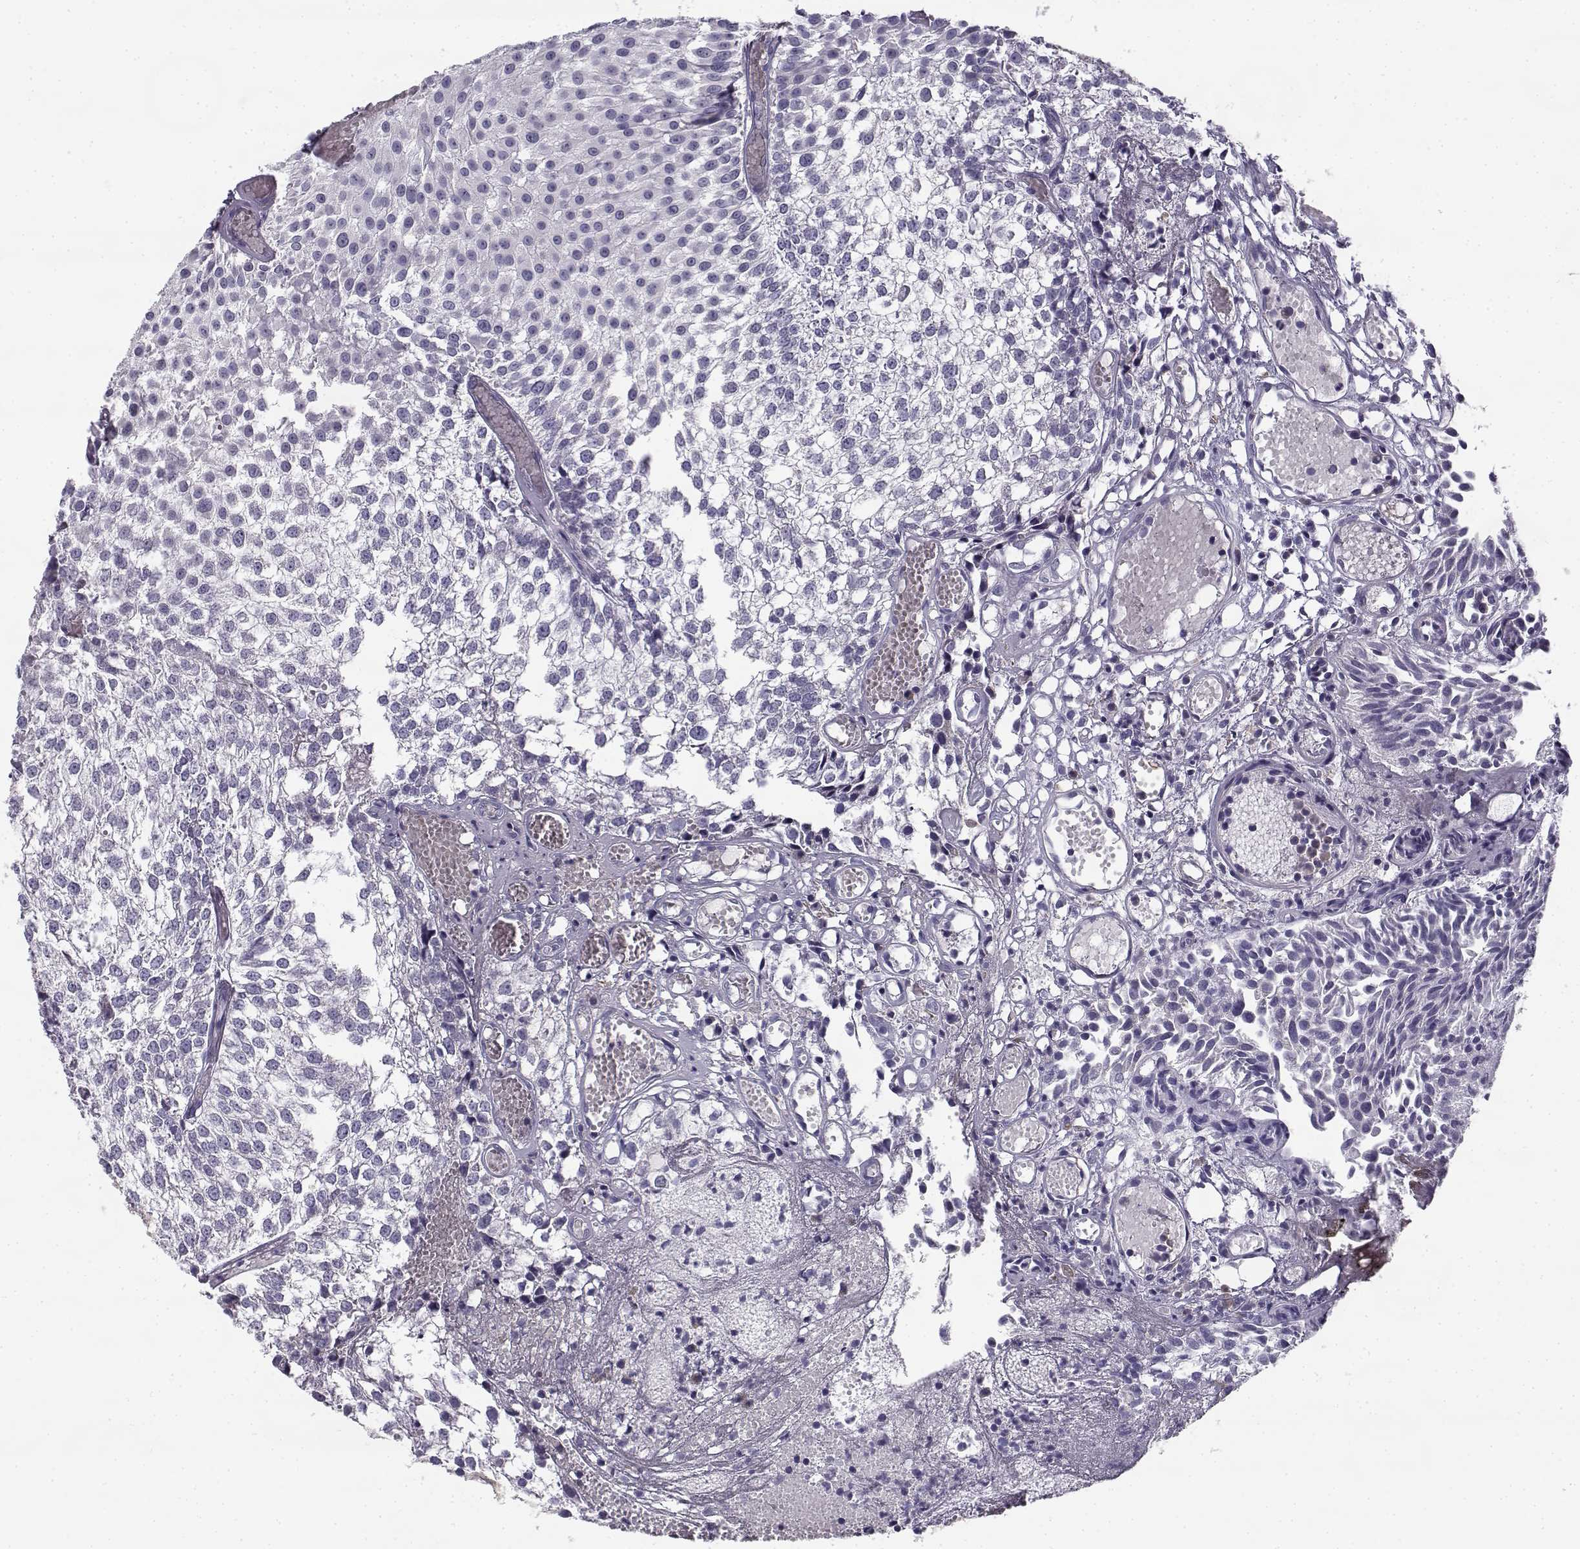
{"staining": {"intensity": "negative", "quantity": "none", "location": "none"}, "tissue": "urothelial cancer", "cell_type": "Tumor cells", "image_type": "cancer", "snomed": [{"axis": "morphology", "description": "Urothelial carcinoma, Low grade"}, {"axis": "topography", "description": "Urinary bladder"}], "caption": "This image is of urothelial cancer stained with immunohistochemistry to label a protein in brown with the nuclei are counter-stained blue. There is no expression in tumor cells.", "gene": "CREB3L3", "patient": {"sex": "male", "age": 79}}